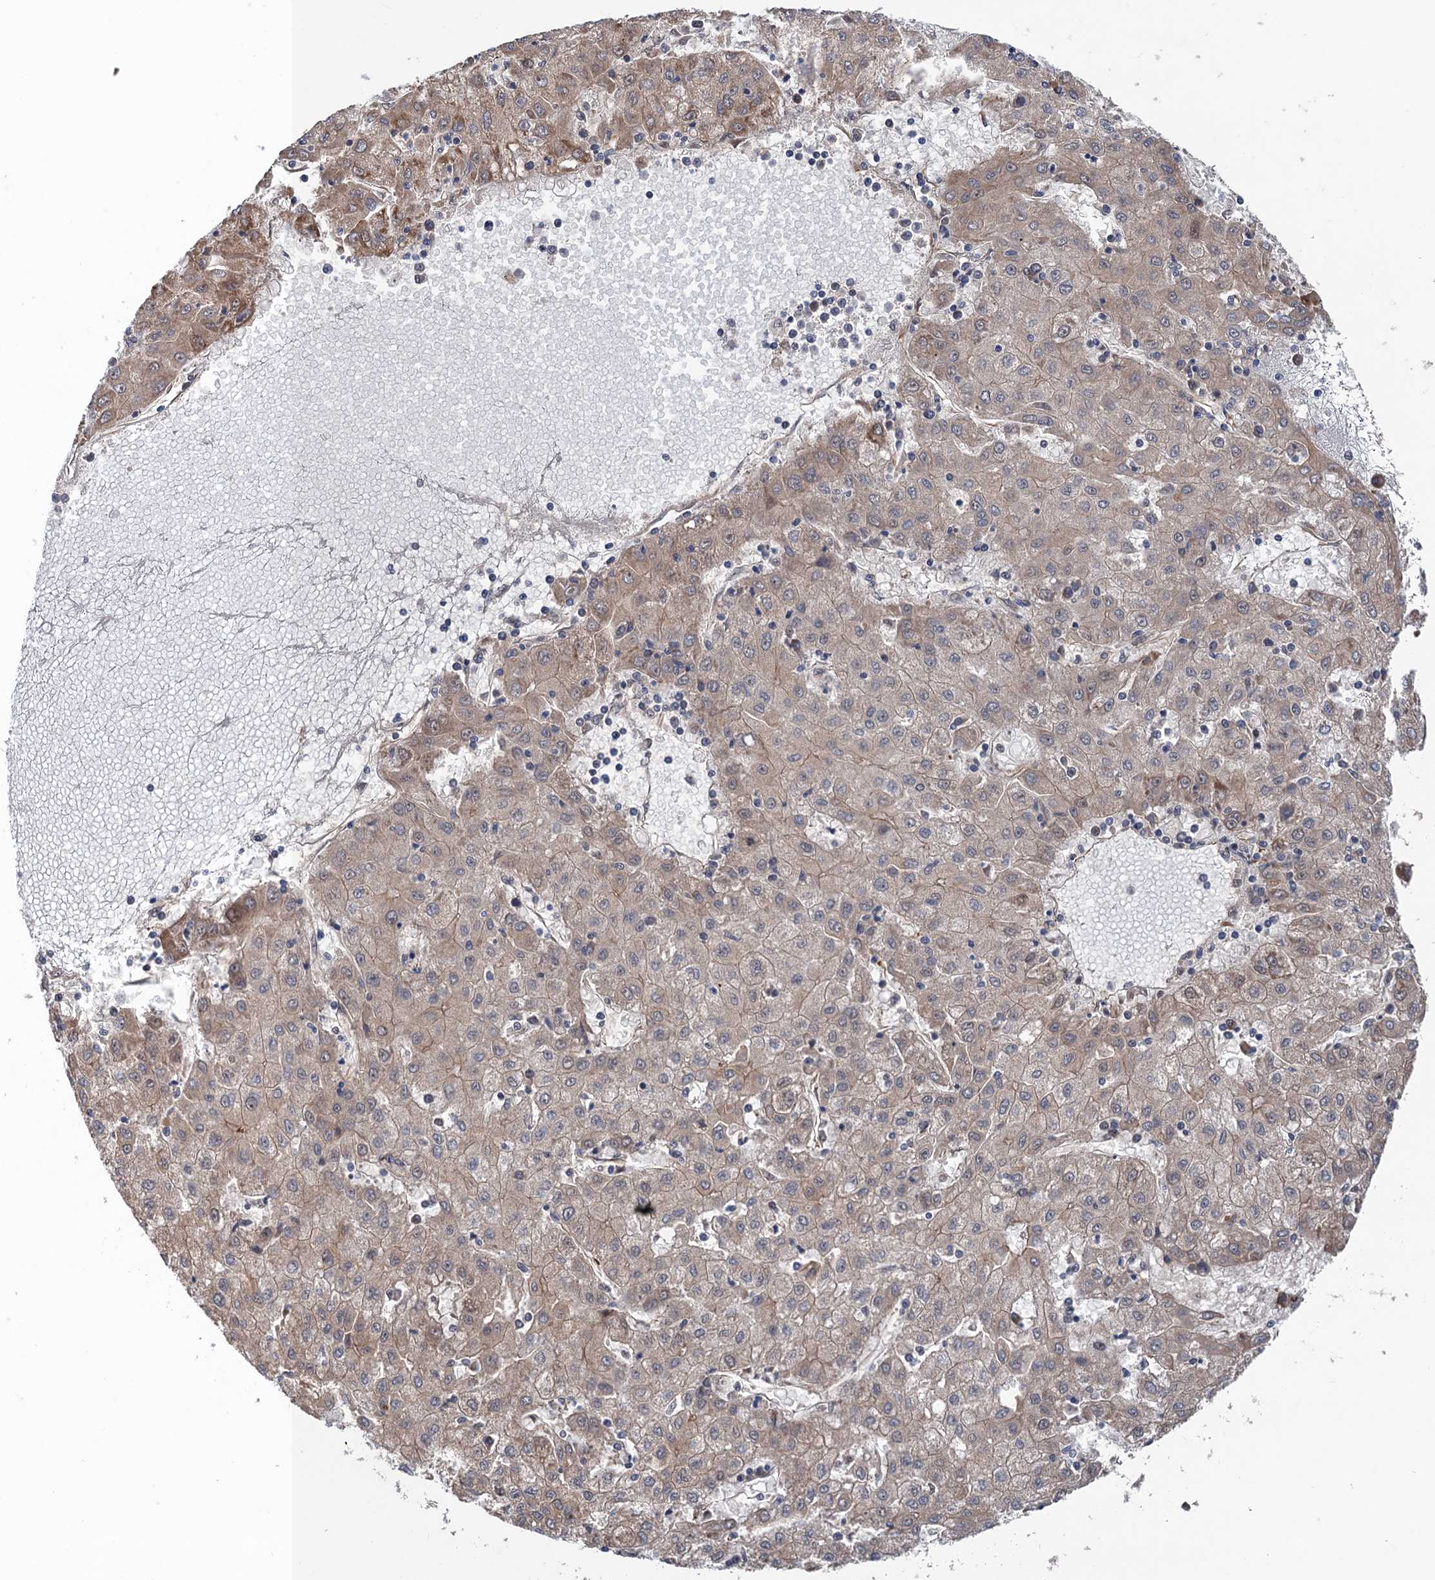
{"staining": {"intensity": "weak", "quantity": ">75%", "location": "cytoplasmic/membranous"}, "tissue": "liver cancer", "cell_type": "Tumor cells", "image_type": "cancer", "snomed": [{"axis": "morphology", "description": "Carcinoma, Hepatocellular, NOS"}, {"axis": "topography", "description": "Liver"}], "caption": "Immunohistochemical staining of human hepatocellular carcinoma (liver) demonstrates weak cytoplasmic/membranous protein positivity in approximately >75% of tumor cells.", "gene": "TTC31", "patient": {"sex": "male", "age": 72}}